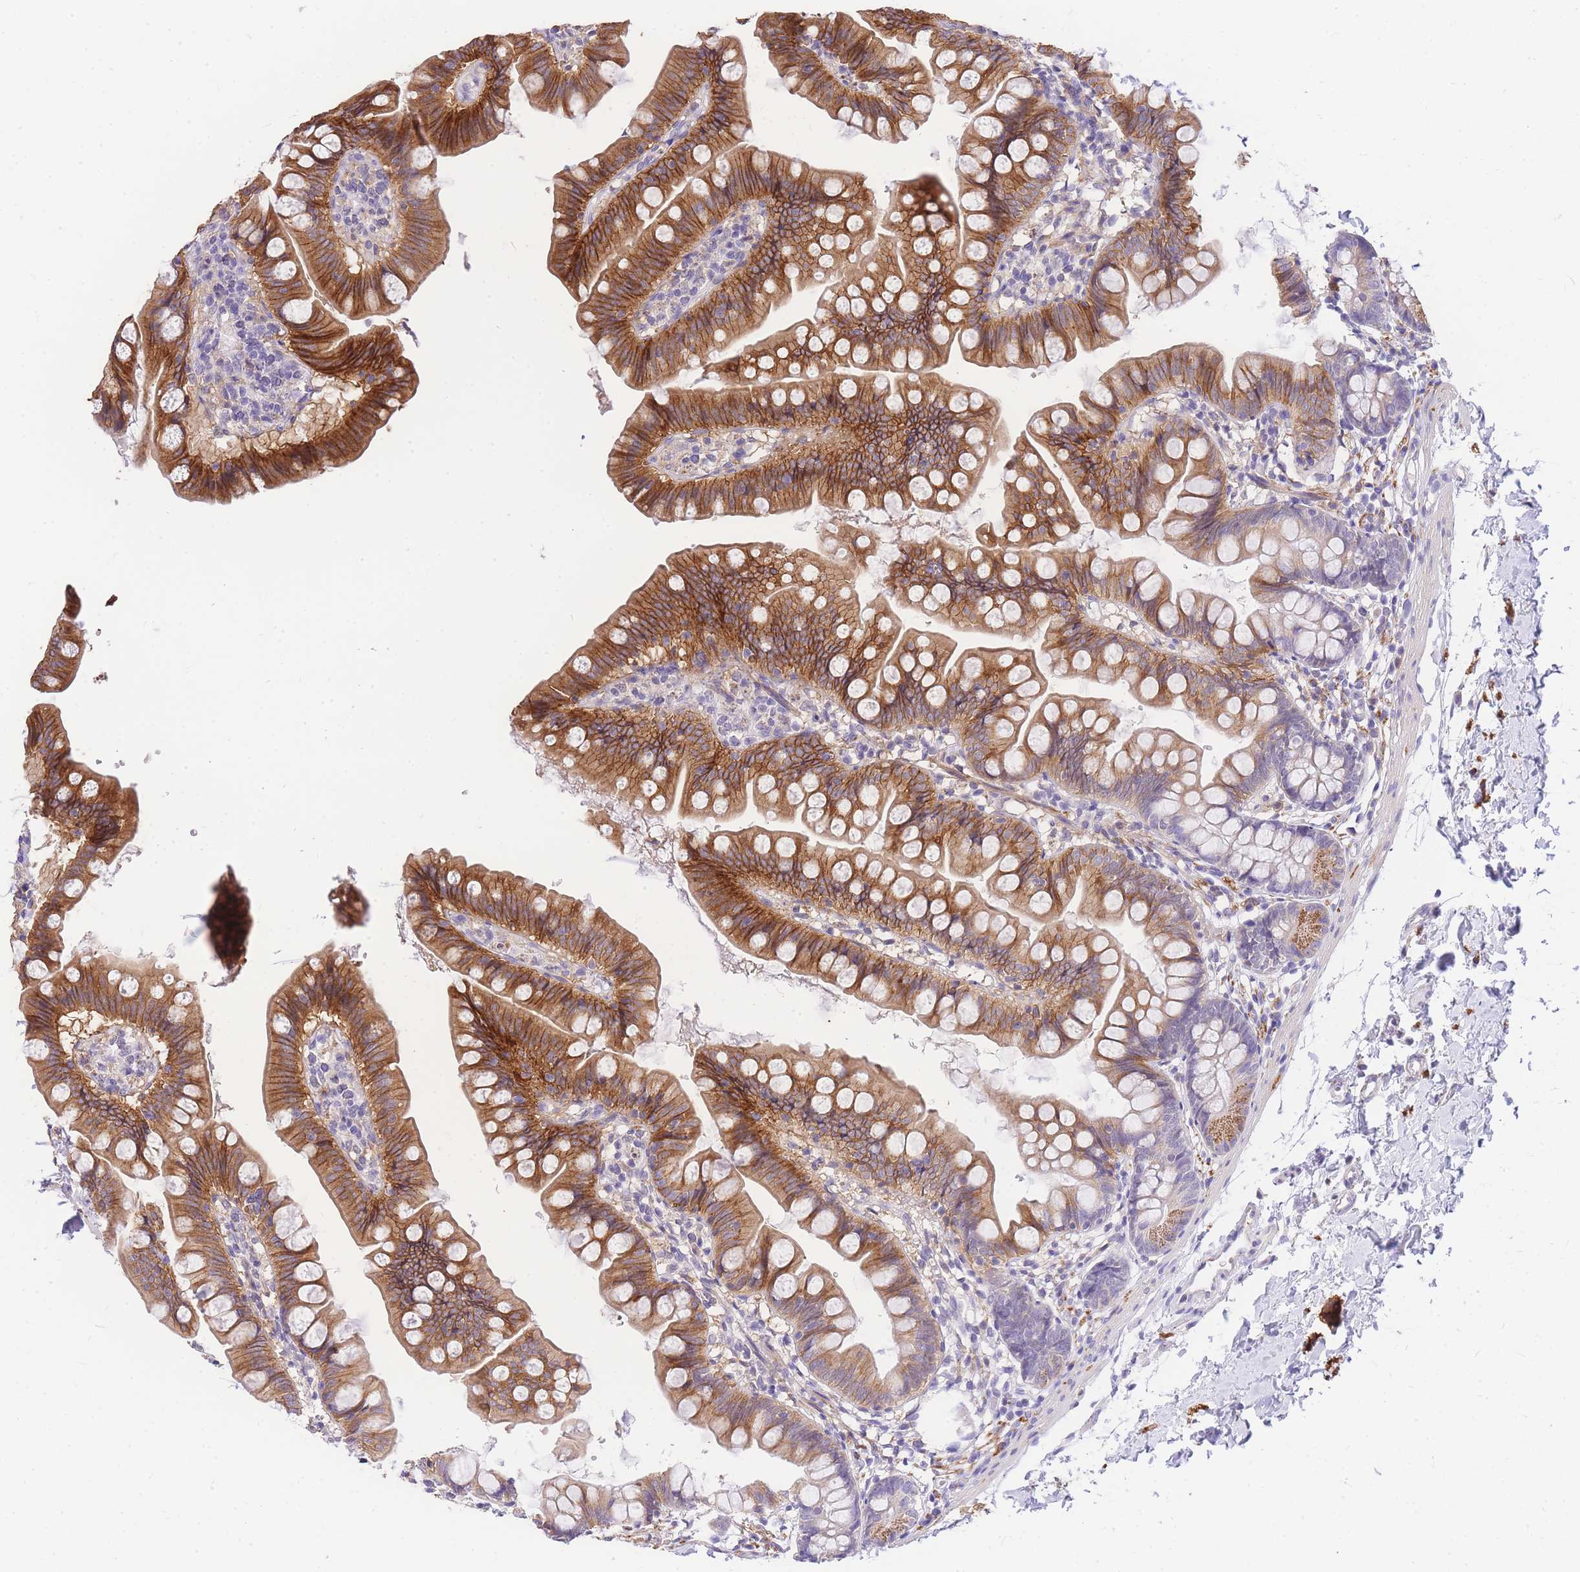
{"staining": {"intensity": "strong", "quantity": ">75%", "location": "cytoplasmic/membranous"}, "tissue": "small intestine", "cell_type": "Glandular cells", "image_type": "normal", "snomed": [{"axis": "morphology", "description": "Normal tissue, NOS"}, {"axis": "topography", "description": "Small intestine"}], "caption": "High-power microscopy captured an immunohistochemistry photomicrograph of benign small intestine, revealing strong cytoplasmic/membranous staining in about >75% of glandular cells. The staining was performed using DAB (3,3'-diaminobenzidine), with brown indicating positive protein expression. Nuclei are stained blue with hematoxylin.", "gene": "C2orf88", "patient": {"sex": "male", "age": 7}}